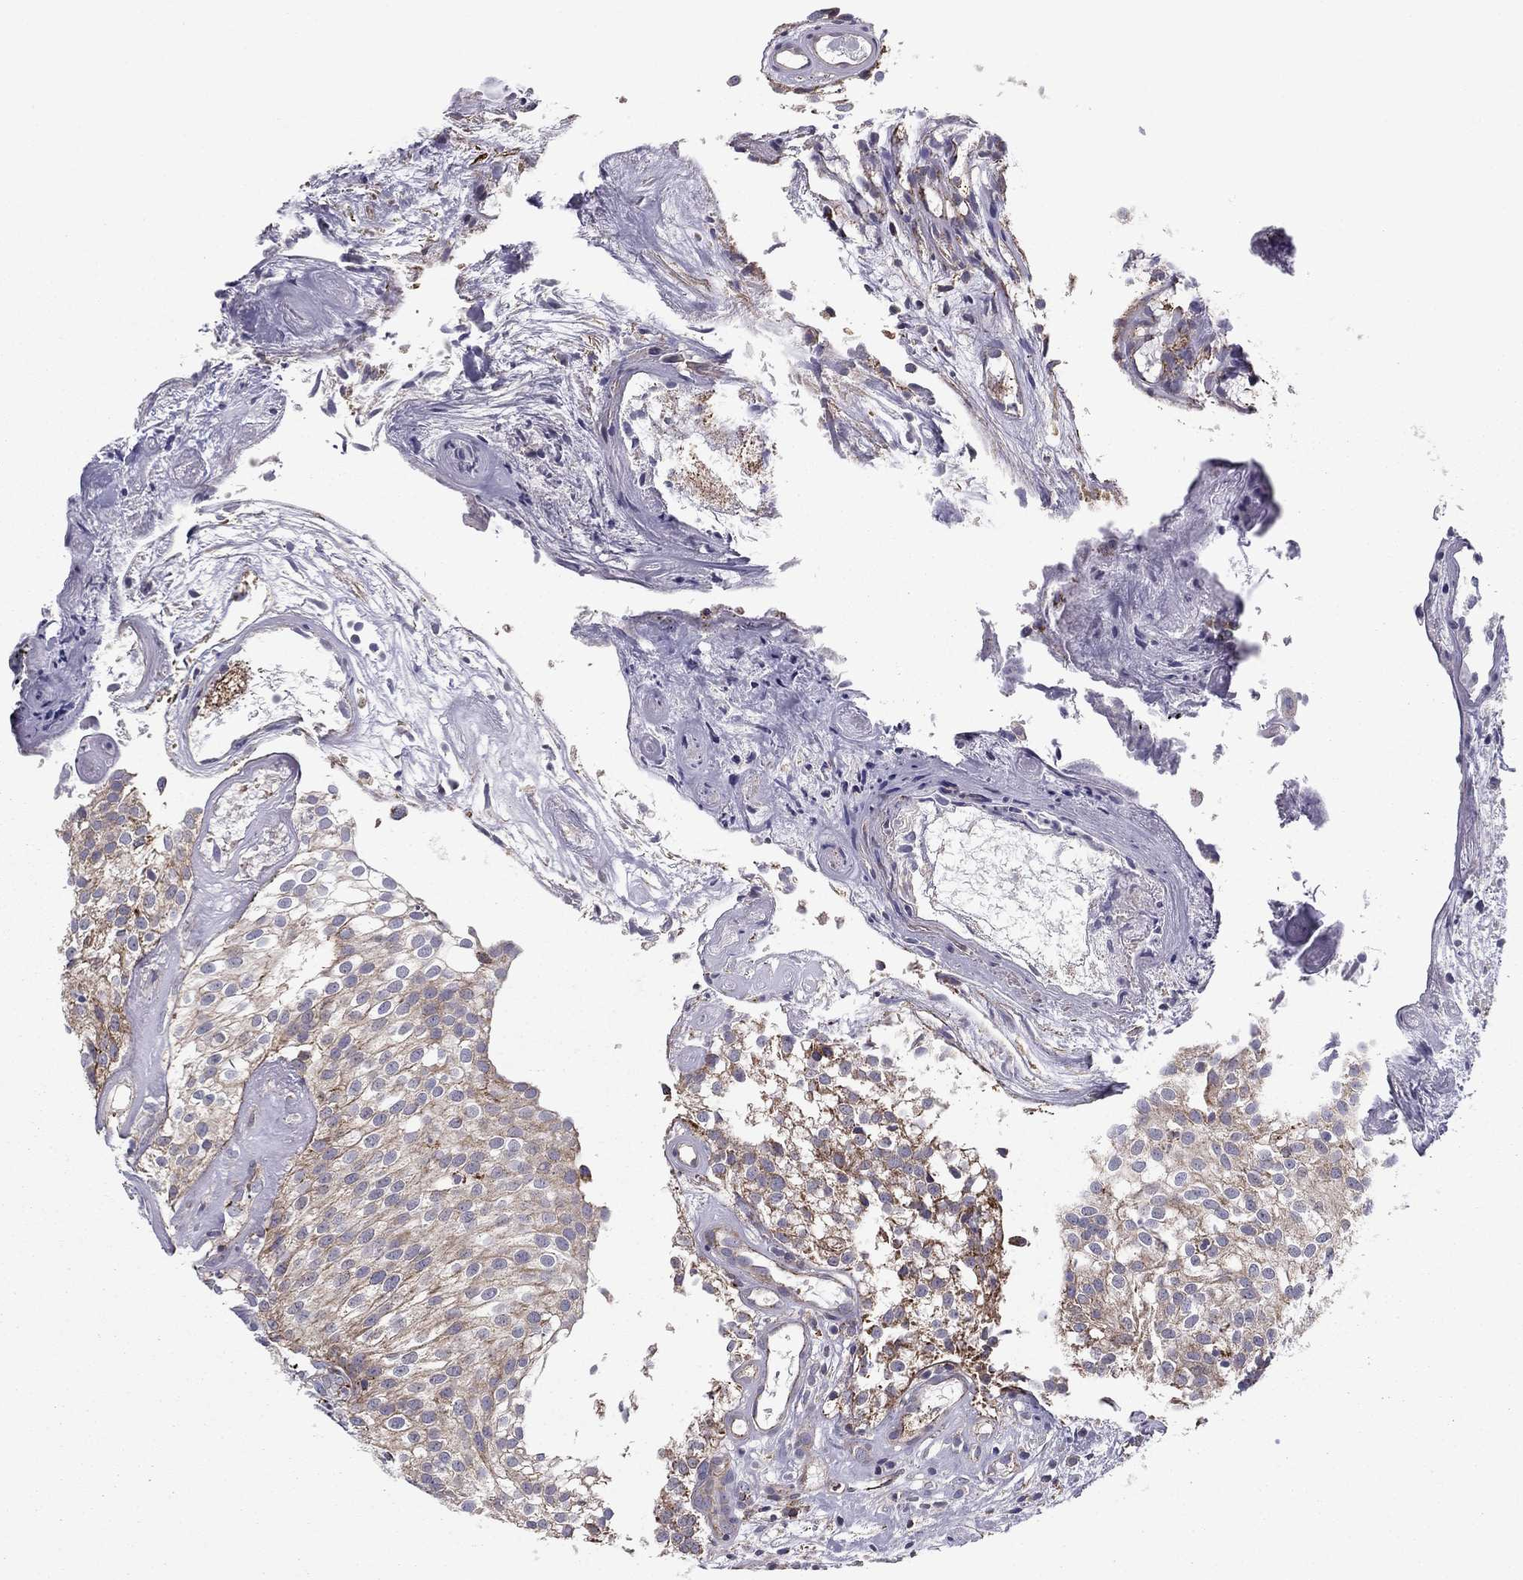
{"staining": {"intensity": "moderate", "quantity": "<25%", "location": "cytoplasmic/membranous"}, "tissue": "urothelial cancer", "cell_type": "Tumor cells", "image_type": "cancer", "snomed": [{"axis": "morphology", "description": "Urothelial carcinoma, High grade"}, {"axis": "topography", "description": "Urinary bladder"}], "caption": "Immunohistochemistry (DAB) staining of urothelial carcinoma (high-grade) exhibits moderate cytoplasmic/membranous protein staining in about <25% of tumor cells. (DAB (3,3'-diaminobenzidine) = brown stain, brightfield microscopy at high magnification).", "gene": "ALG6", "patient": {"sex": "female", "age": 79}}